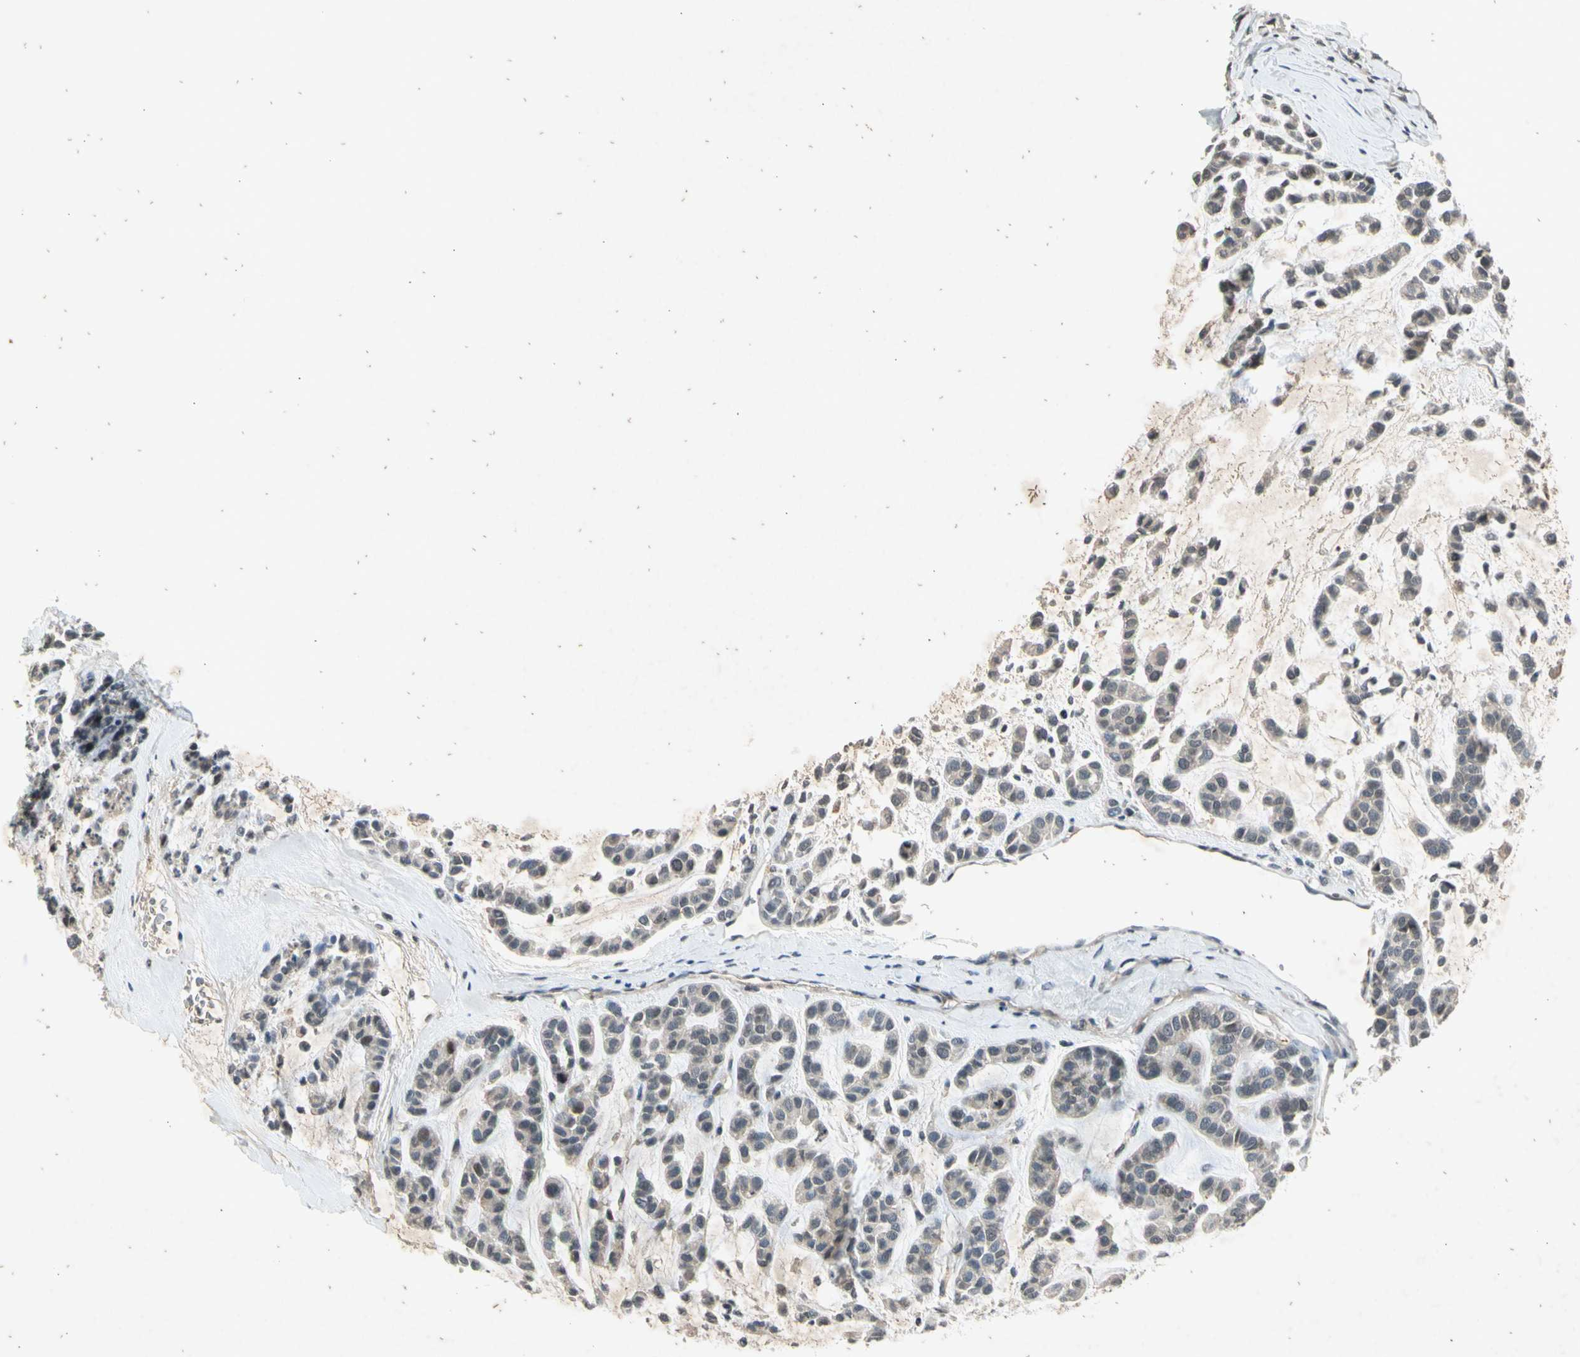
{"staining": {"intensity": "negative", "quantity": "none", "location": "none"}, "tissue": "head and neck cancer", "cell_type": "Tumor cells", "image_type": "cancer", "snomed": [{"axis": "morphology", "description": "Adenocarcinoma, NOS"}, {"axis": "morphology", "description": "Adenoma, NOS"}, {"axis": "topography", "description": "Head-Neck"}], "caption": "This is an immunohistochemistry photomicrograph of head and neck cancer. There is no staining in tumor cells.", "gene": "EFNB2", "patient": {"sex": "female", "age": 55}}